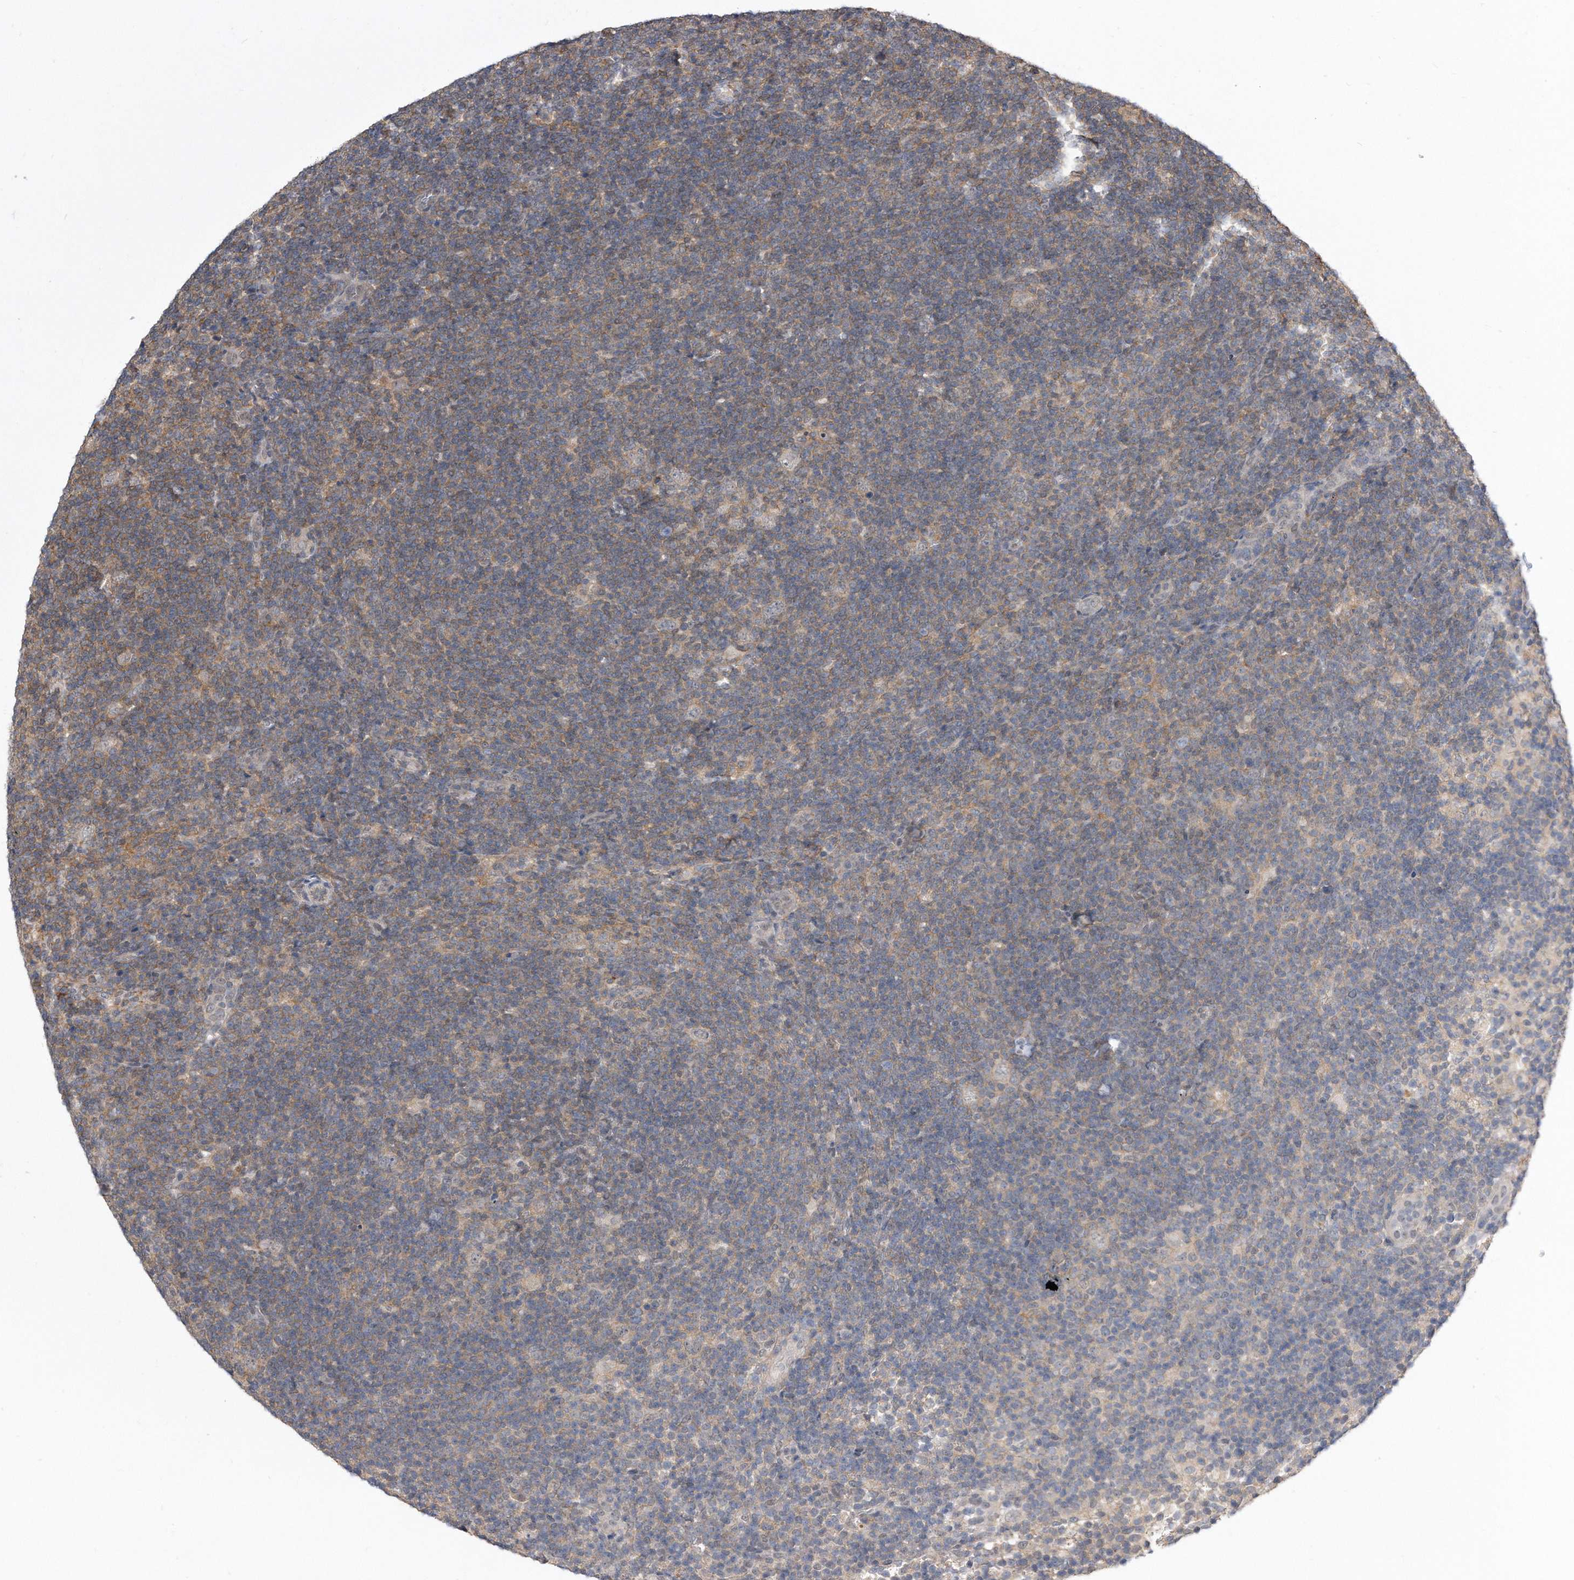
{"staining": {"intensity": "negative", "quantity": "none", "location": "none"}, "tissue": "lymphoma", "cell_type": "Tumor cells", "image_type": "cancer", "snomed": [{"axis": "morphology", "description": "Hodgkin's disease, NOS"}, {"axis": "topography", "description": "Lymph node"}], "caption": "Image shows no protein expression in tumor cells of lymphoma tissue.", "gene": "TCP1", "patient": {"sex": "female", "age": 57}}